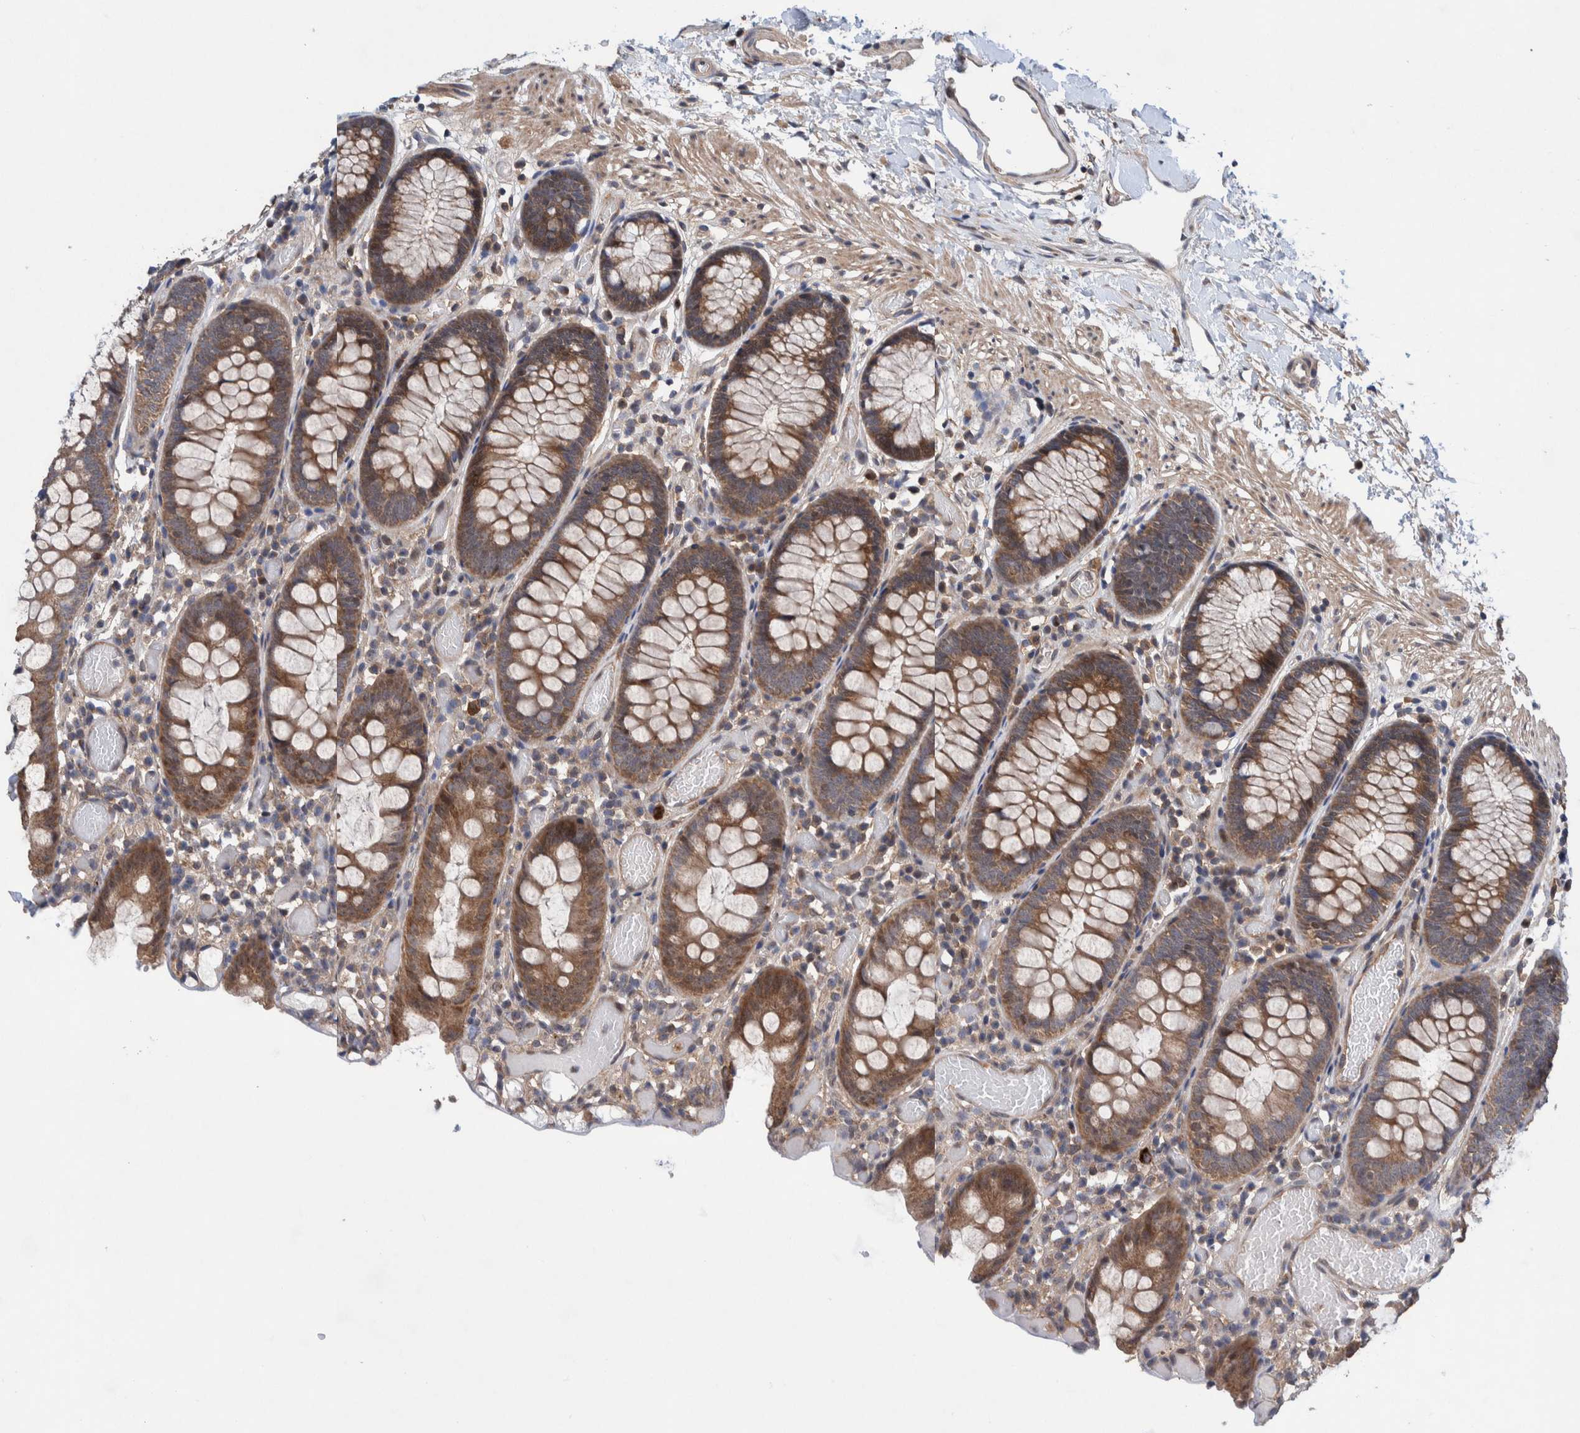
{"staining": {"intensity": "moderate", "quantity": ">75%", "location": "cytoplasmic/membranous"}, "tissue": "colon", "cell_type": "Endothelial cells", "image_type": "normal", "snomed": [{"axis": "morphology", "description": "Normal tissue, NOS"}, {"axis": "topography", "description": "Colon"}], "caption": "IHC (DAB (3,3'-diaminobenzidine)) staining of normal colon displays moderate cytoplasmic/membranous protein expression in approximately >75% of endothelial cells. The protein is stained brown, and the nuclei are stained in blue (DAB IHC with brightfield microscopy, high magnification).", "gene": "PIK3R6", "patient": {"sex": "male", "age": 14}}